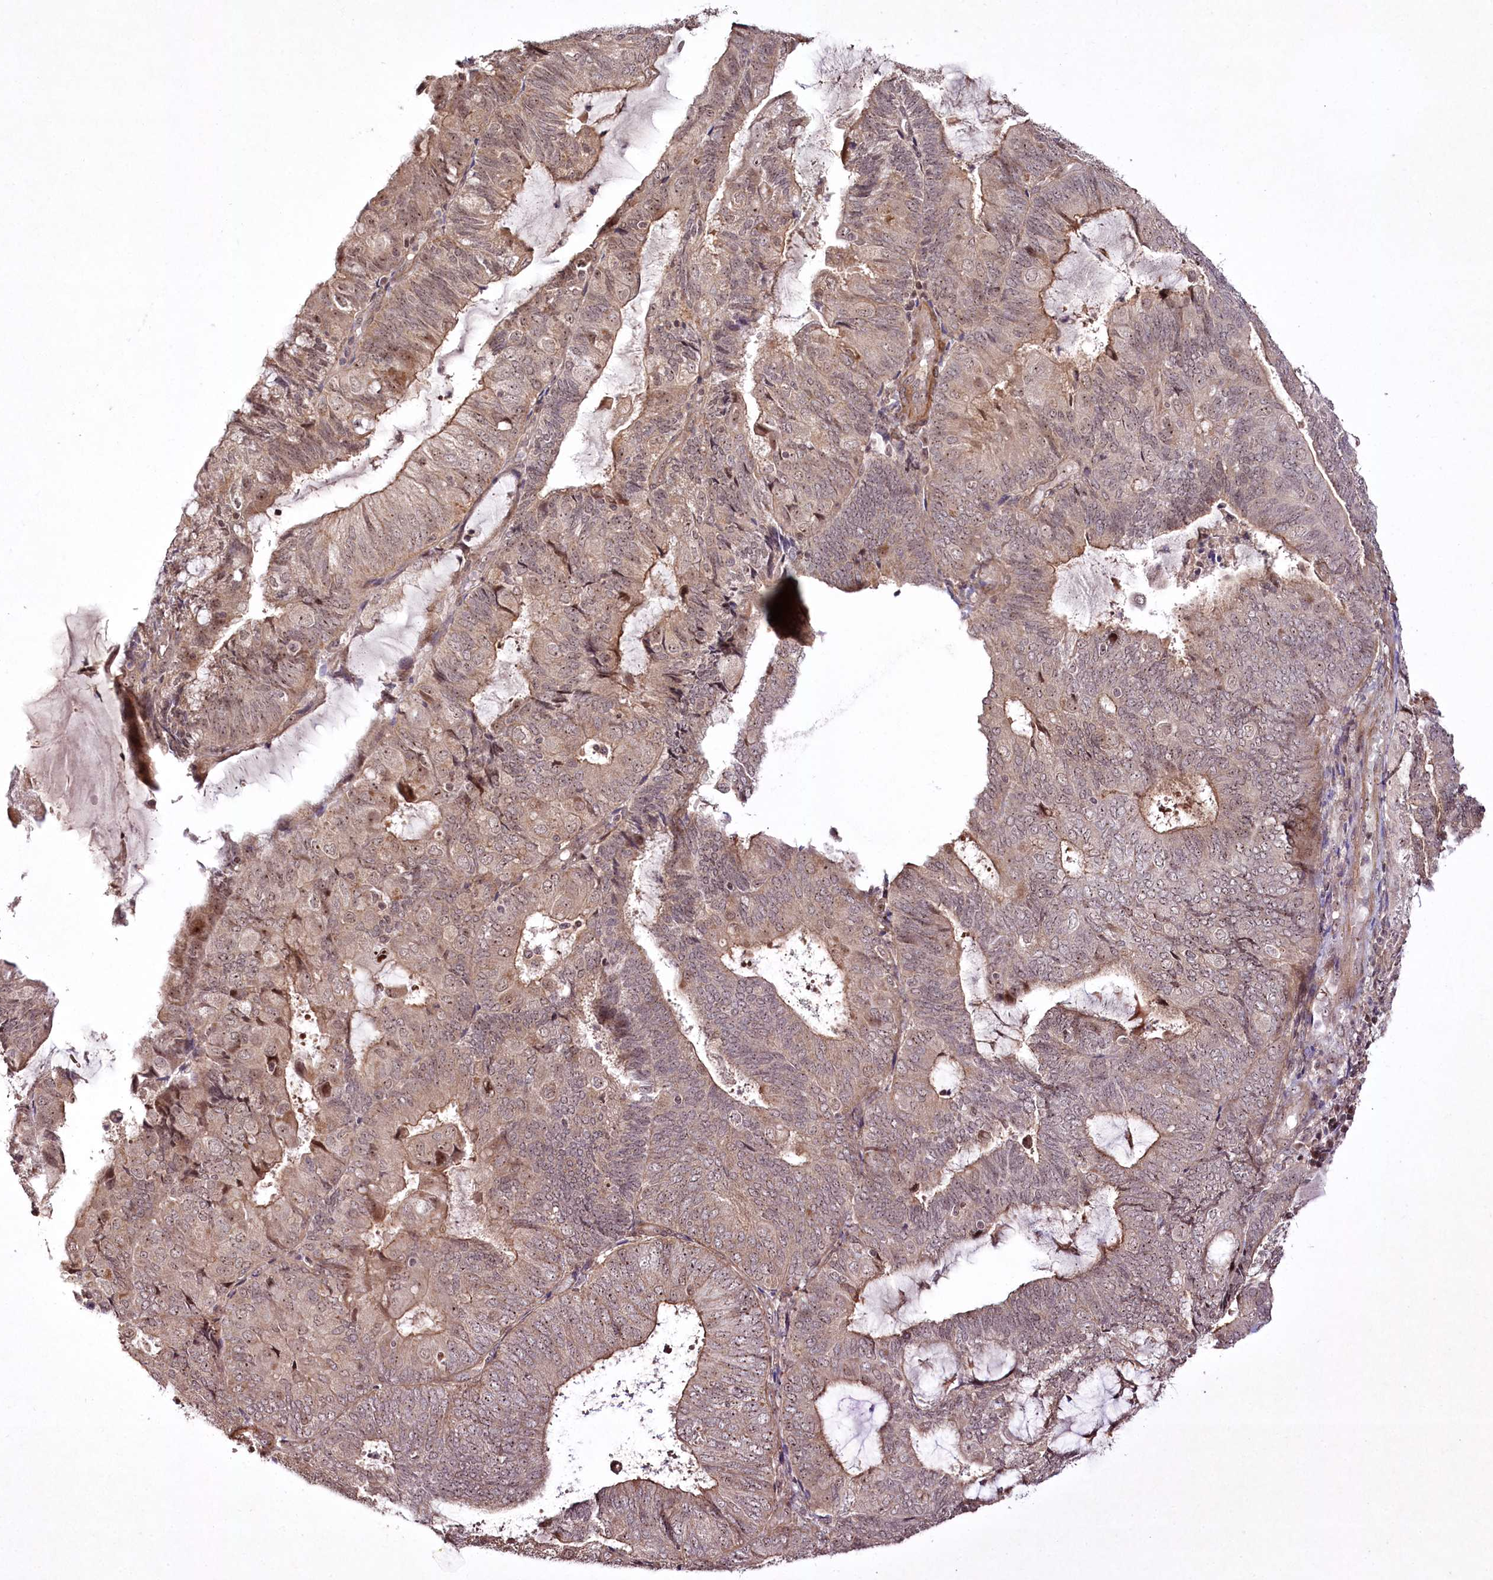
{"staining": {"intensity": "weak", "quantity": ">75%", "location": "cytoplasmic/membranous,nuclear"}, "tissue": "endometrial cancer", "cell_type": "Tumor cells", "image_type": "cancer", "snomed": [{"axis": "morphology", "description": "Adenocarcinoma, NOS"}, {"axis": "topography", "description": "Endometrium"}], "caption": "IHC image of endometrial adenocarcinoma stained for a protein (brown), which displays low levels of weak cytoplasmic/membranous and nuclear positivity in approximately >75% of tumor cells.", "gene": "CCDC59", "patient": {"sex": "female", "age": 81}}